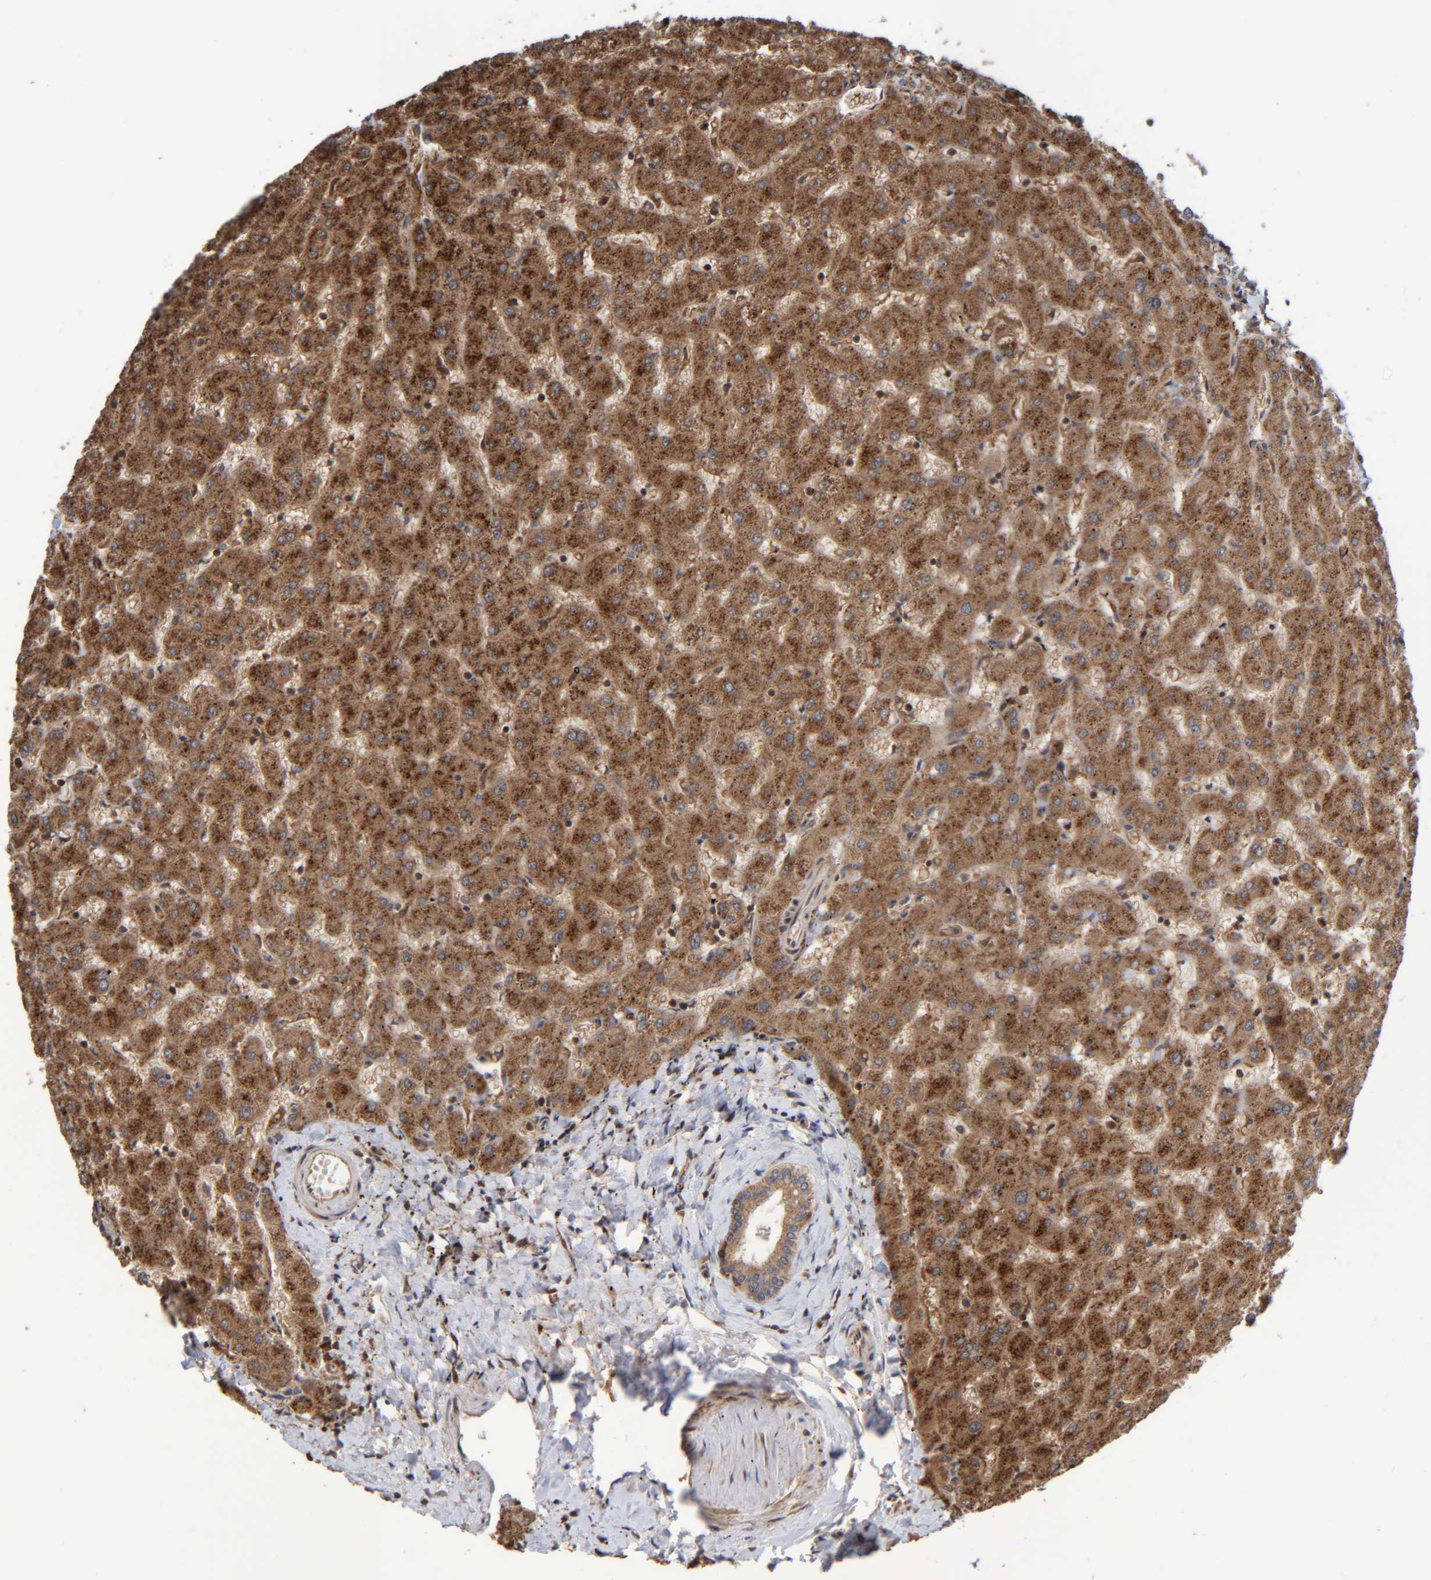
{"staining": {"intensity": "moderate", "quantity": ">75%", "location": "cytoplasmic/membranous"}, "tissue": "liver", "cell_type": "Cholangiocytes", "image_type": "normal", "snomed": [{"axis": "morphology", "description": "Normal tissue, NOS"}, {"axis": "topography", "description": "Liver"}], "caption": "Immunohistochemical staining of normal human liver displays >75% levels of moderate cytoplasmic/membranous protein staining in about >75% of cholangiocytes. (IHC, brightfield microscopy, high magnification).", "gene": "CCDC57", "patient": {"sex": "female", "age": 63}}